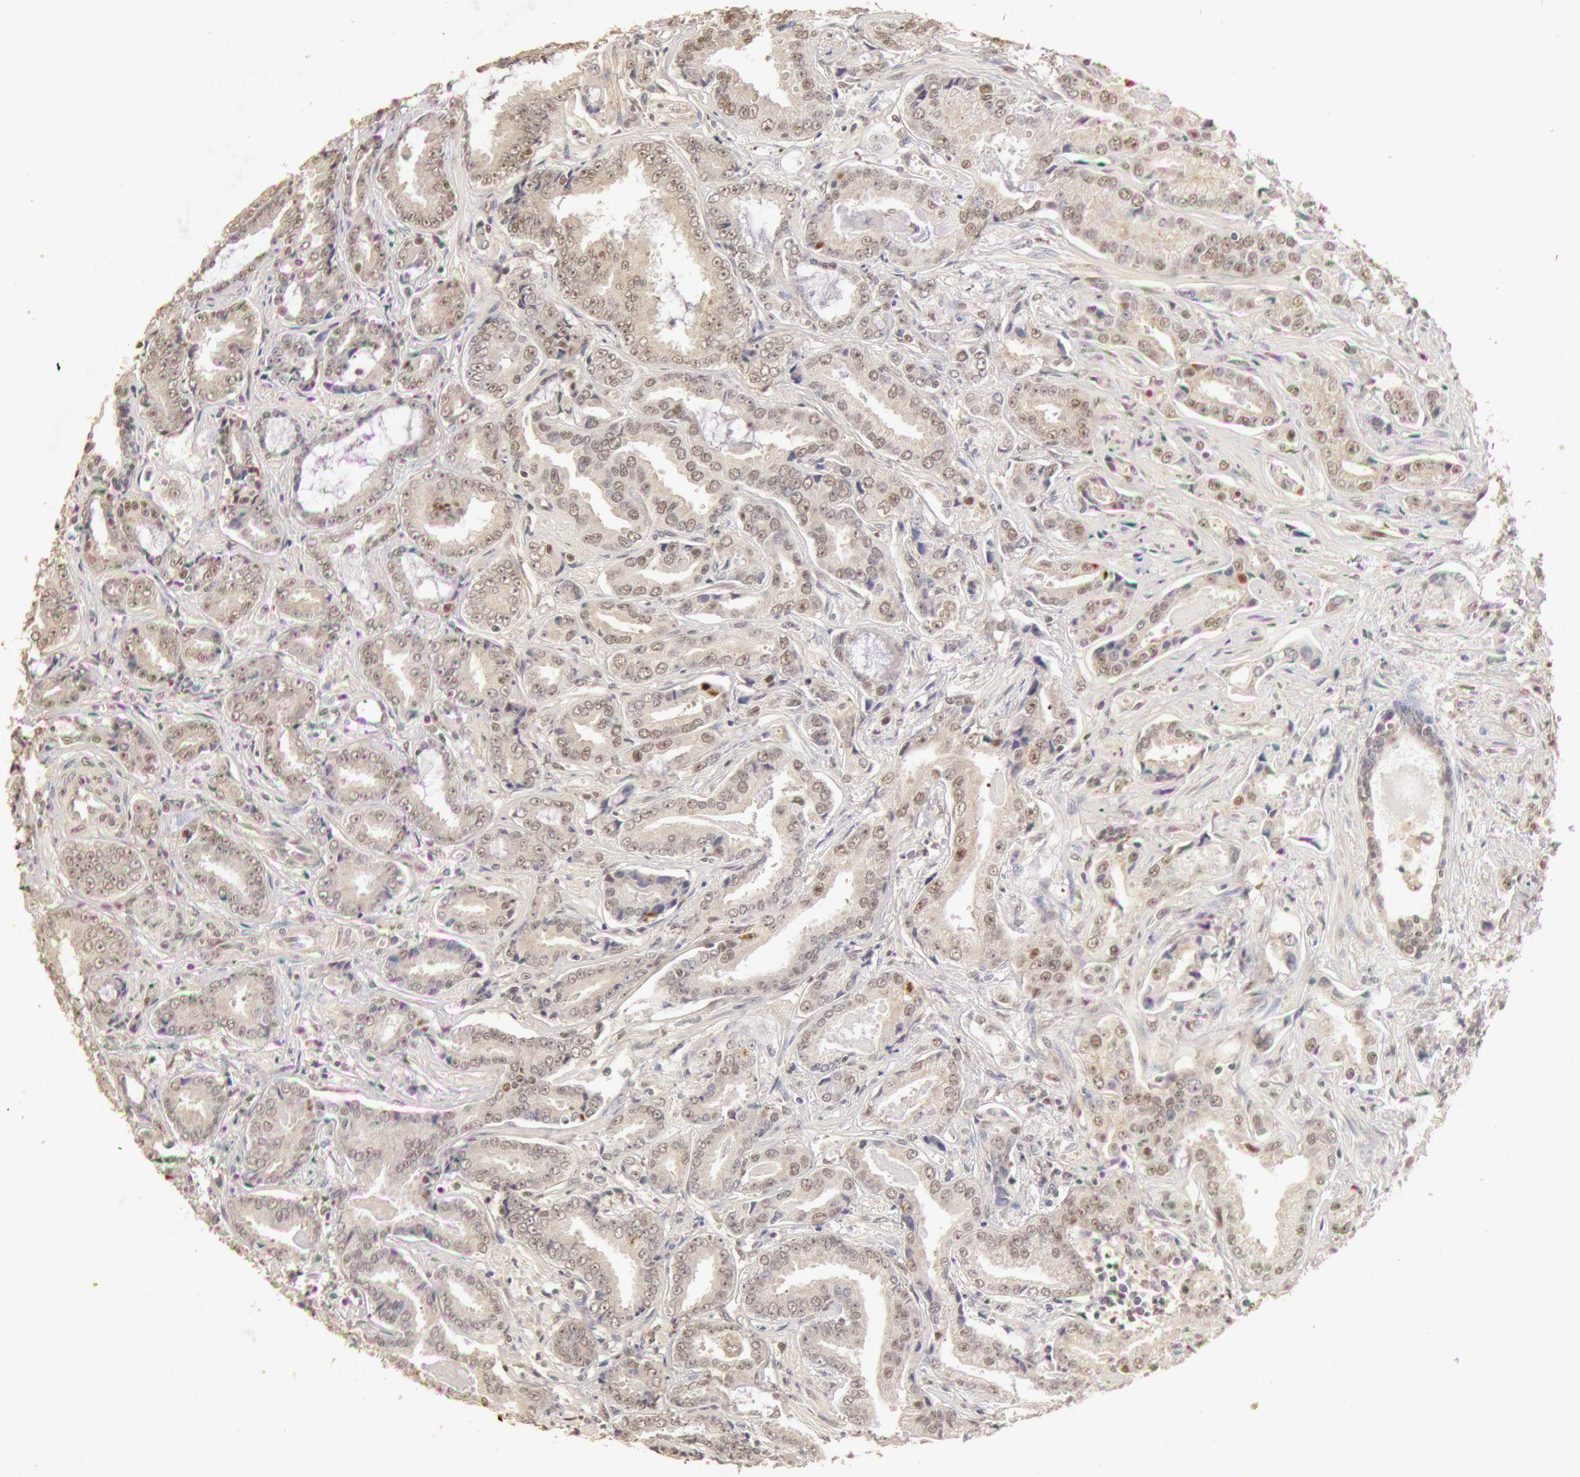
{"staining": {"intensity": "moderate", "quantity": ">75%", "location": "cytoplasmic/membranous,nuclear"}, "tissue": "prostate cancer", "cell_type": "Tumor cells", "image_type": "cancer", "snomed": [{"axis": "morphology", "description": "Adenocarcinoma, Low grade"}, {"axis": "topography", "description": "Prostate"}], "caption": "High-power microscopy captured an IHC histopathology image of prostate adenocarcinoma (low-grade), revealing moderate cytoplasmic/membranous and nuclear staining in approximately >75% of tumor cells. (DAB (3,3'-diaminobenzidine) = brown stain, brightfield microscopy at high magnification).", "gene": "SNRNP70", "patient": {"sex": "male", "age": 65}}